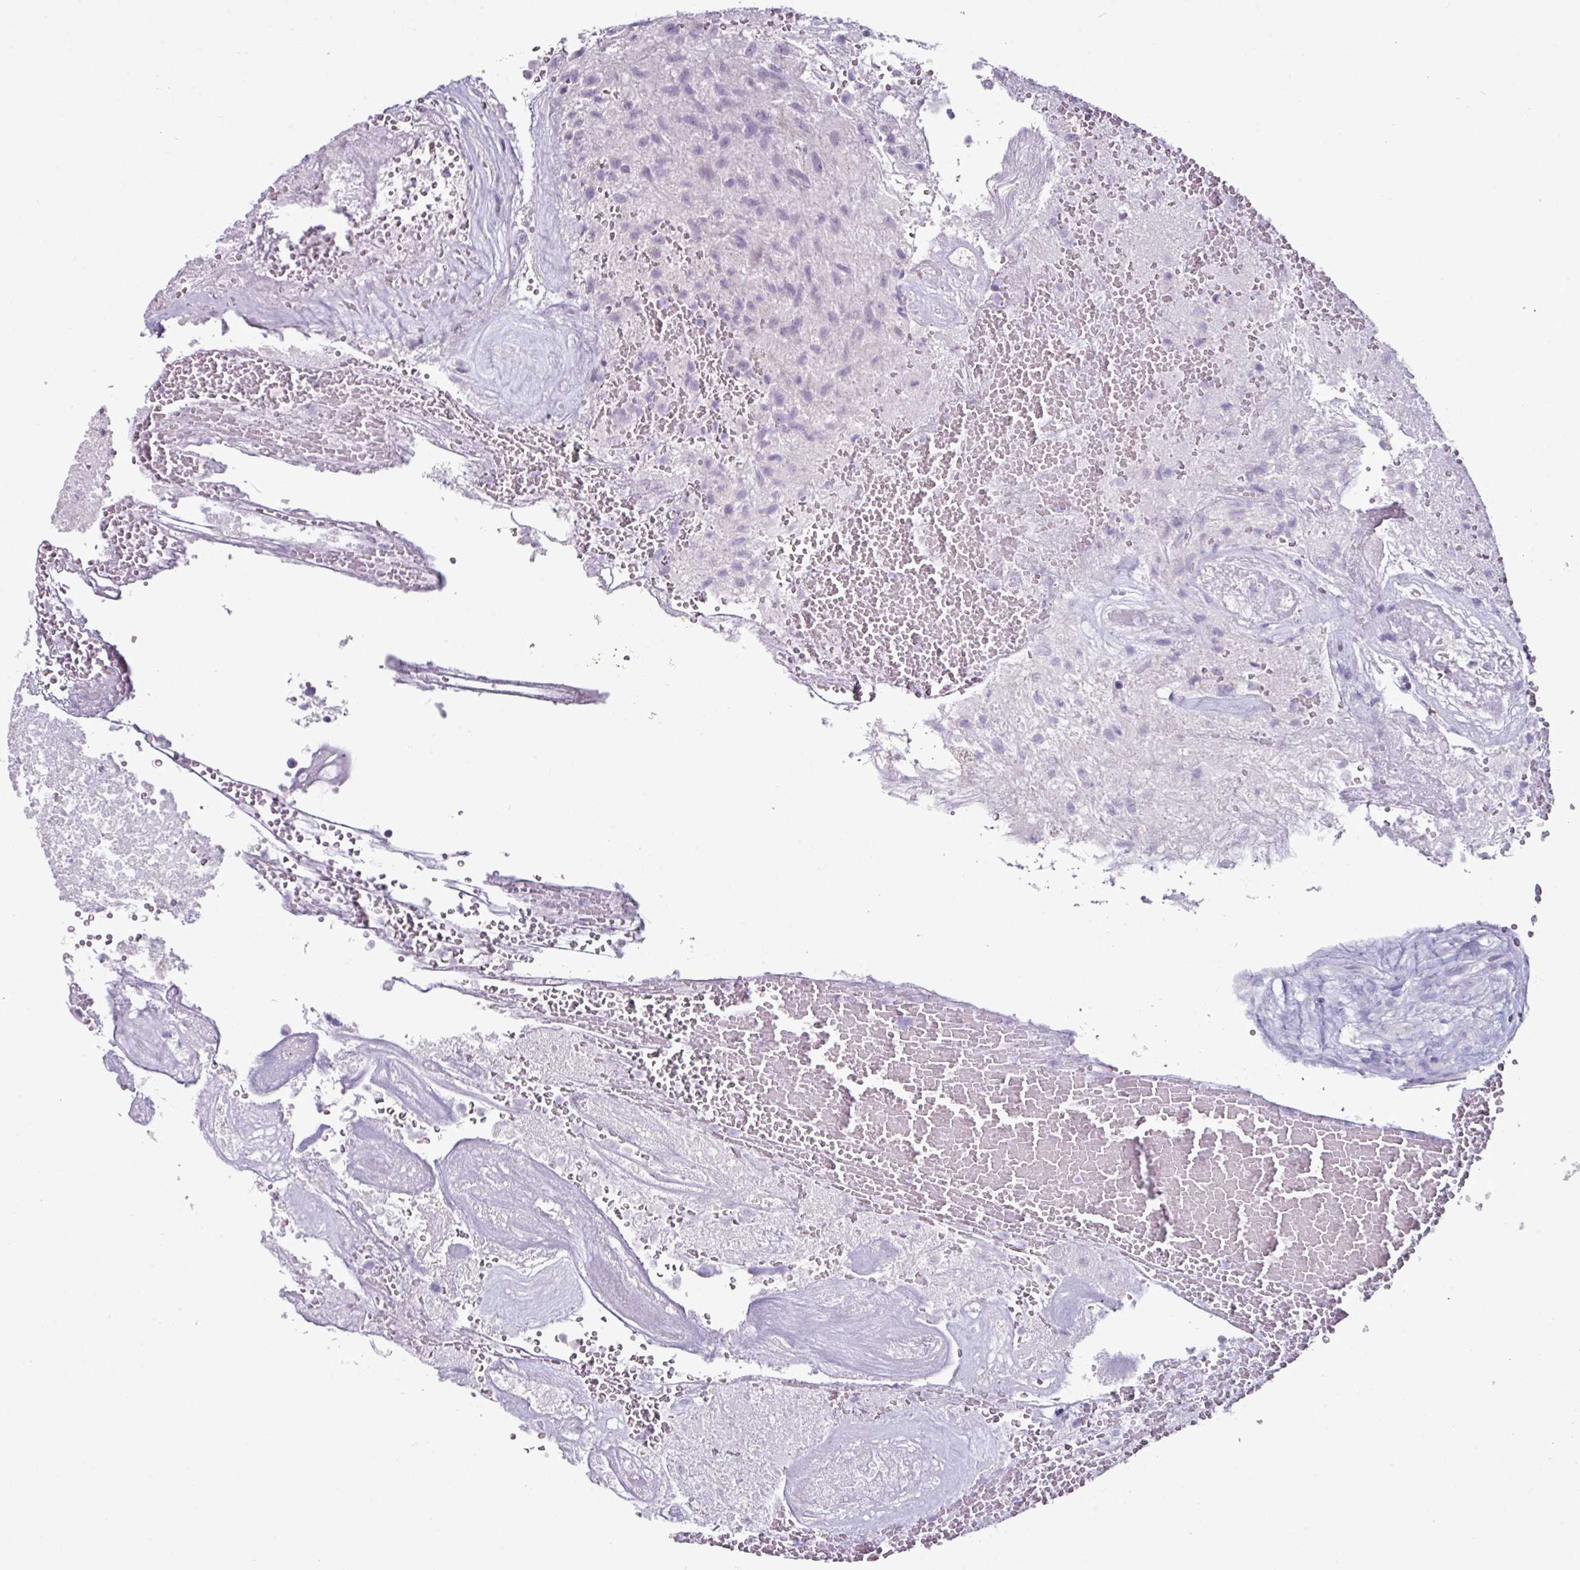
{"staining": {"intensity": "negative", "quantity": "none", "location": "none"}, "tissue": "glioma", "cell_type": "Tumor cells", "image_type": "cancer", "snomed": [{"axis": "morphology", "description": "Glioma, malignant, High grade"}, {"axis": "topography", "description": "Brain"}], "caption": "A micrograph of malignant glioma (high-grade) stained for a protein shows no brown staining in tumor cells. (DAB (3,3'-diaminobenzidine) immunohistochemistry (IHC) visualized using brightfield microscopy, high magnification).", "gene": "GLP2R", "patient": {"sex": "male", "age": 56}}